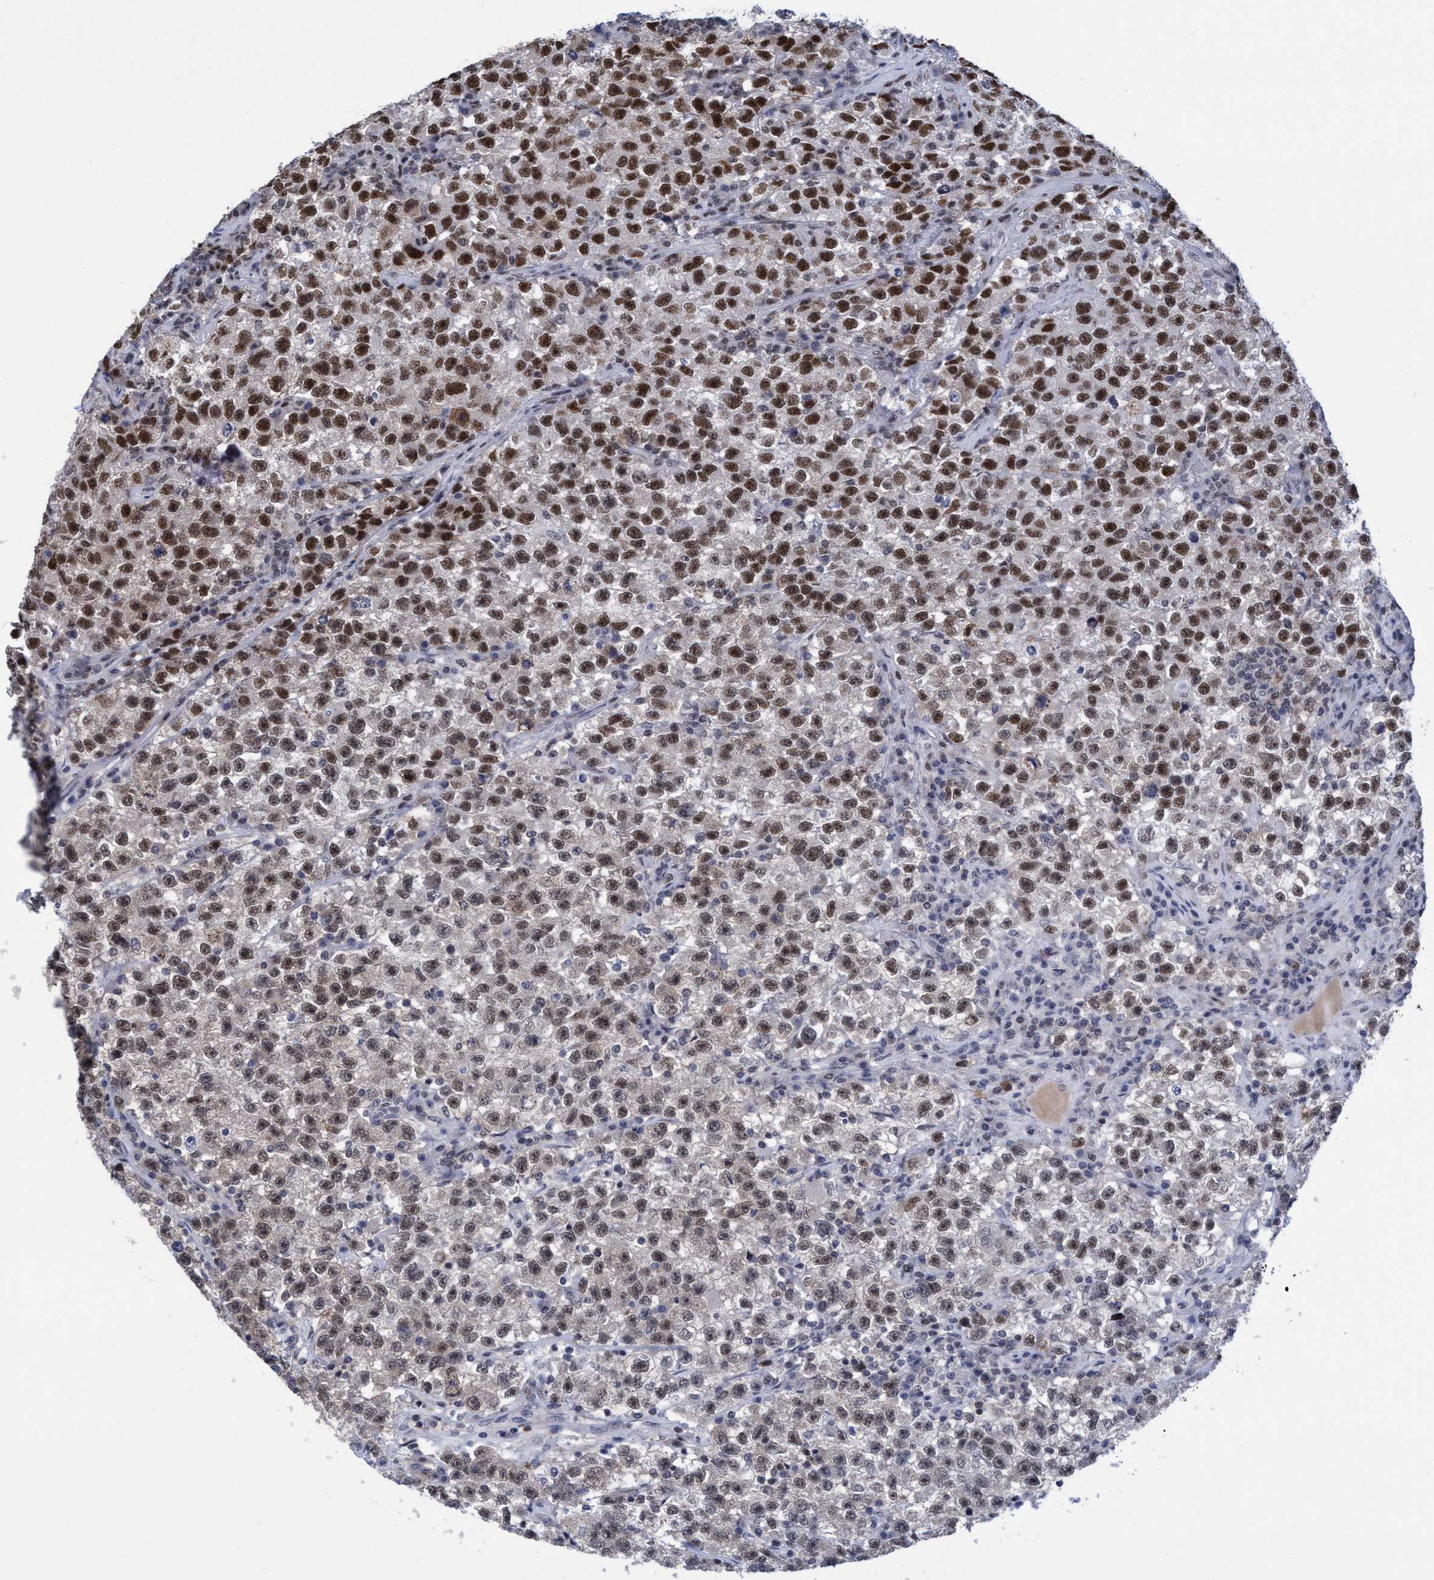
{"staining": {"intensity": "strong", "quantity": "<25%", "location": "nuclear"}, "tissue": "testis cancer", "cell_type": "Tumor cells", "image_type": "cancer", "snomed": [{"axis": "morphology", "description": "Seminoma, NOS"}, {"axis": "topography", "description": "Testis"}], "caption": "The immunohistochemical stain shows strong nuclear staining in tumor cells of seminoma (testis) tissue.", "gene": "C9orf78", "patient": {"sex": "male", "age": 22}}